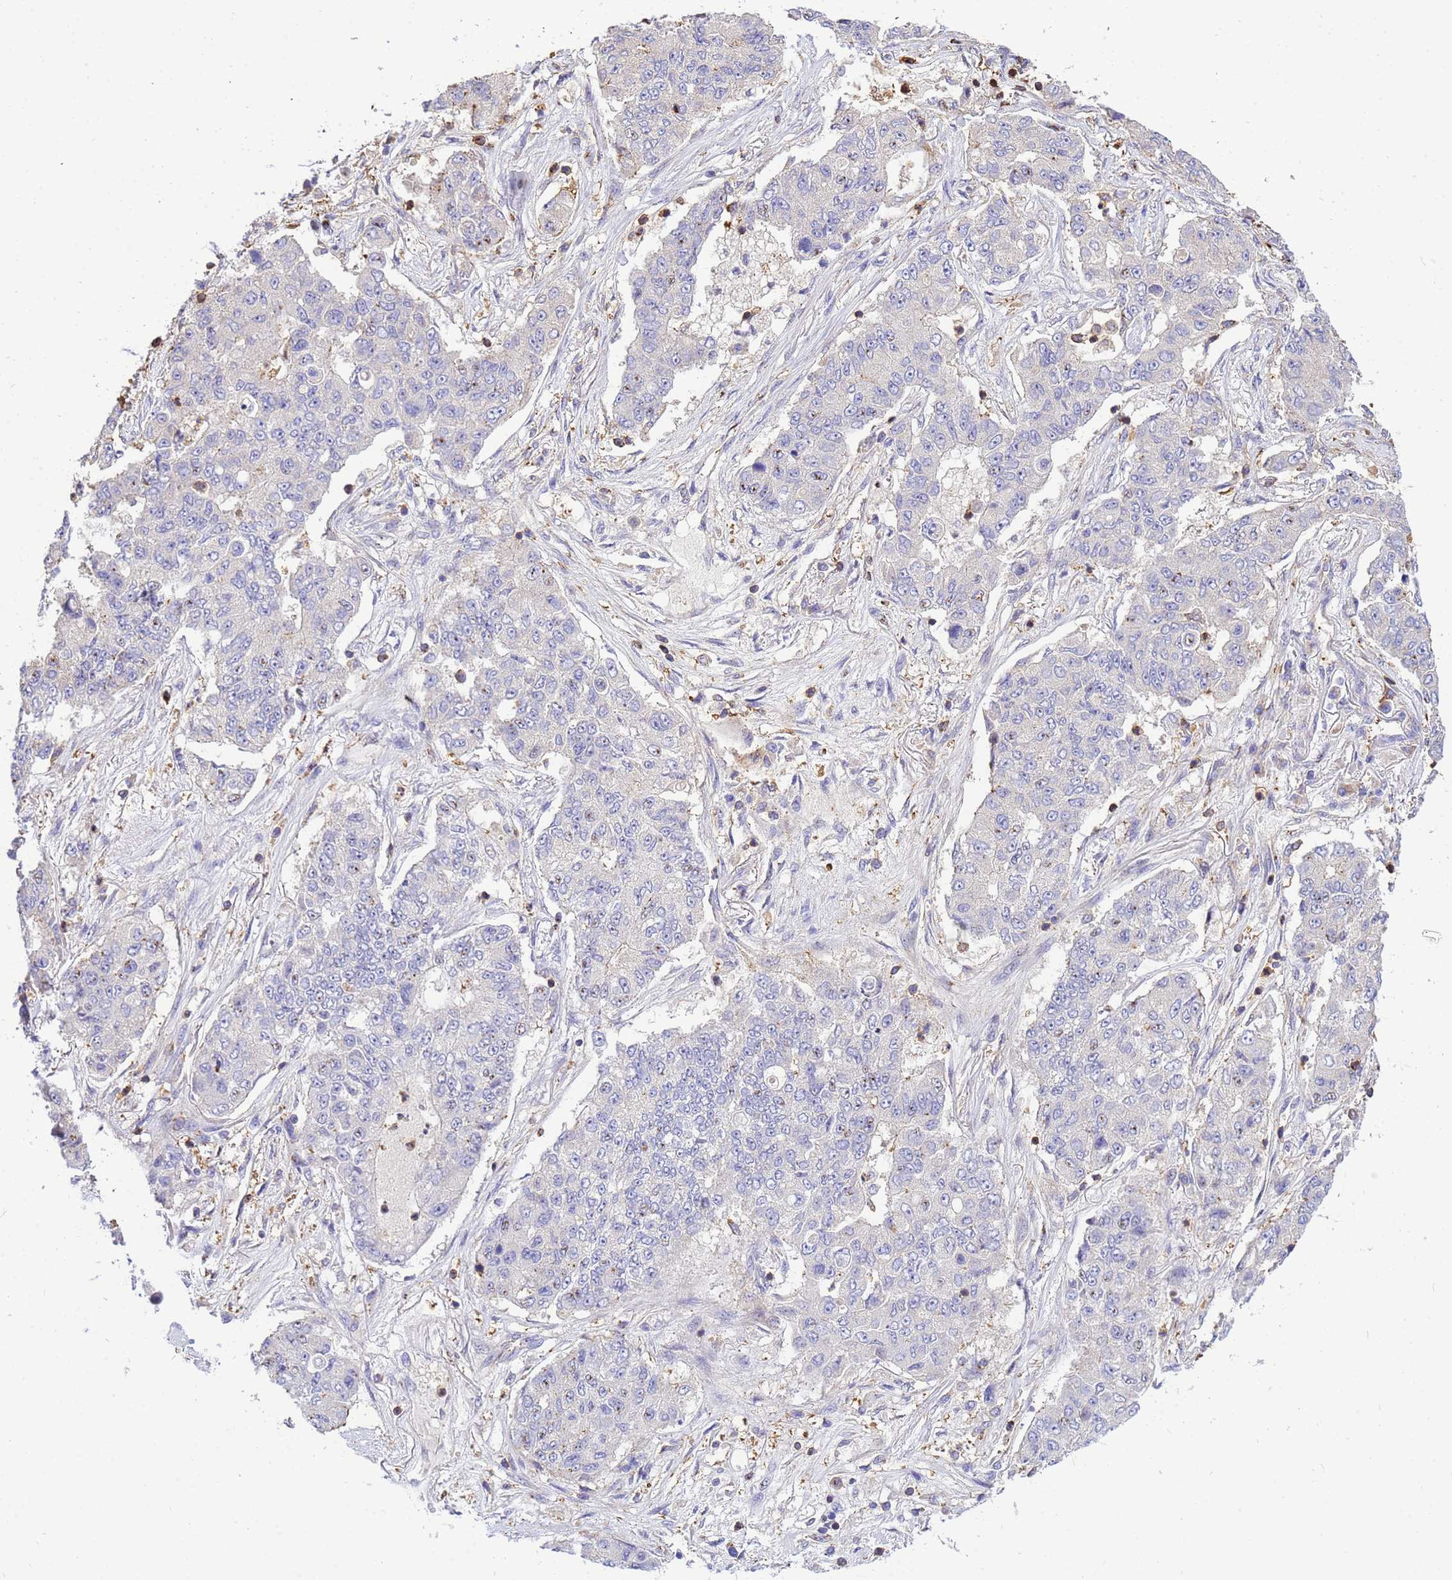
{"staining": {"intensity": "negative", "quantity": "none", "location": "none"}, "tissue": "lung cancer", "cell_type": "Tumor cells", "image_type": "cancer", "snomed": [{"axis": "morphology", "description": "Squamous cell carcinoma, NOS"}, {"axis": "topography", "description": "Lung"}], "caption": "IHC micrograph of neoplastic tissue: human squamous cell carcinoma (lung) stained with DAB (3,3'-diaminobenzidine) shows no significant protein staining in tumor cells.", "gene": "WDR64", "patient": {"sex": "male", "age": 74}}